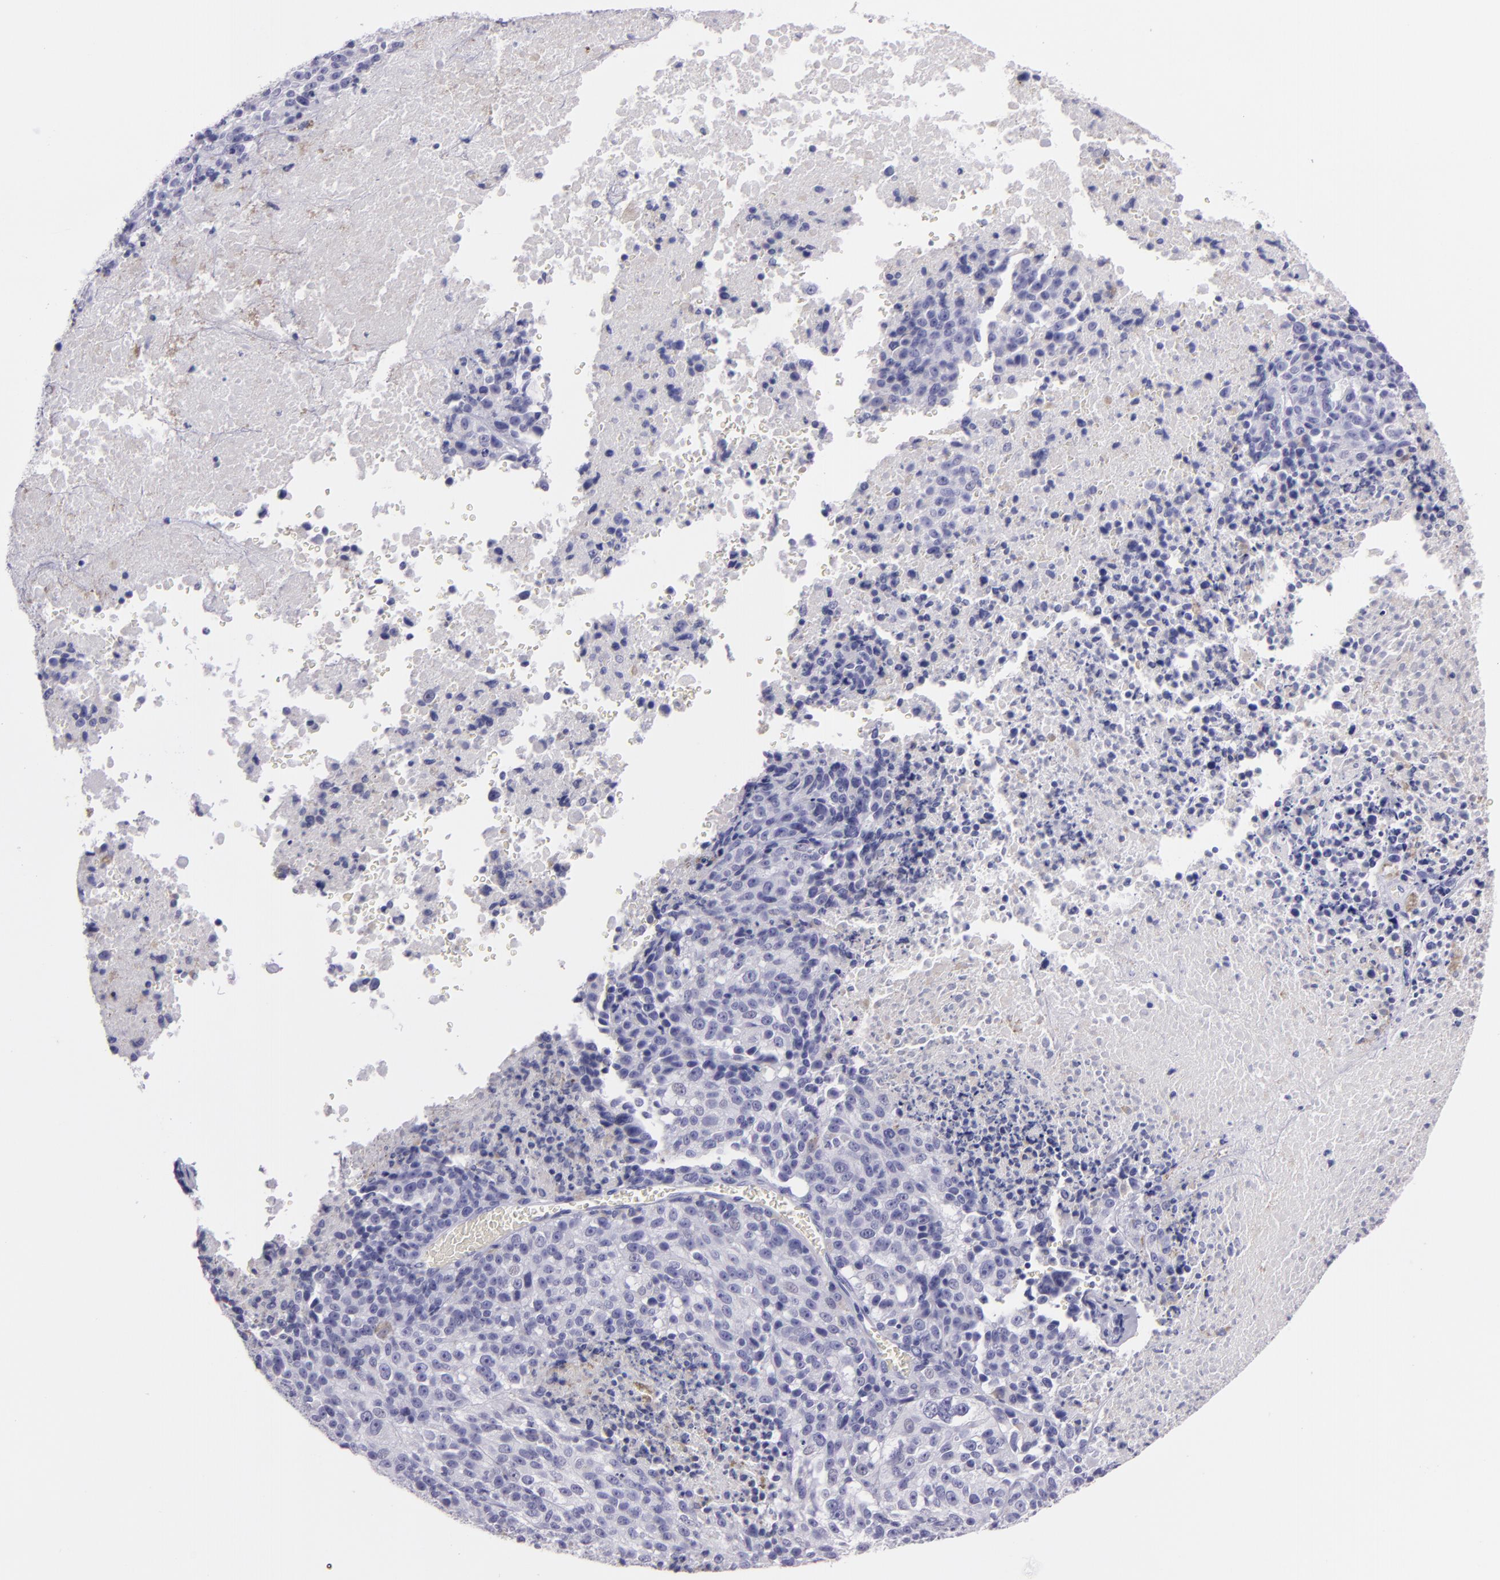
{"staining": {"intensity": "negative", "quantity": "none", "location": "none"}, "tissue": "melanoma", "cell_type": "Tumor cells", "image_type": "cancer", "snomed": [{"axis": "morphology", "description": "Malignant melanoma, Metastatic site"}, {"axis": "topography", "description": "Cerebral cortex"}], "caption": "Malignant melanoma (metastatic site) was stained to show a protein in brown. There is no significant expression in tumor cells. (IHC, brightfield microscopy, high magnification).", "gene": "MUC5AC", "patient": {"sex": "female", "age": 52}}